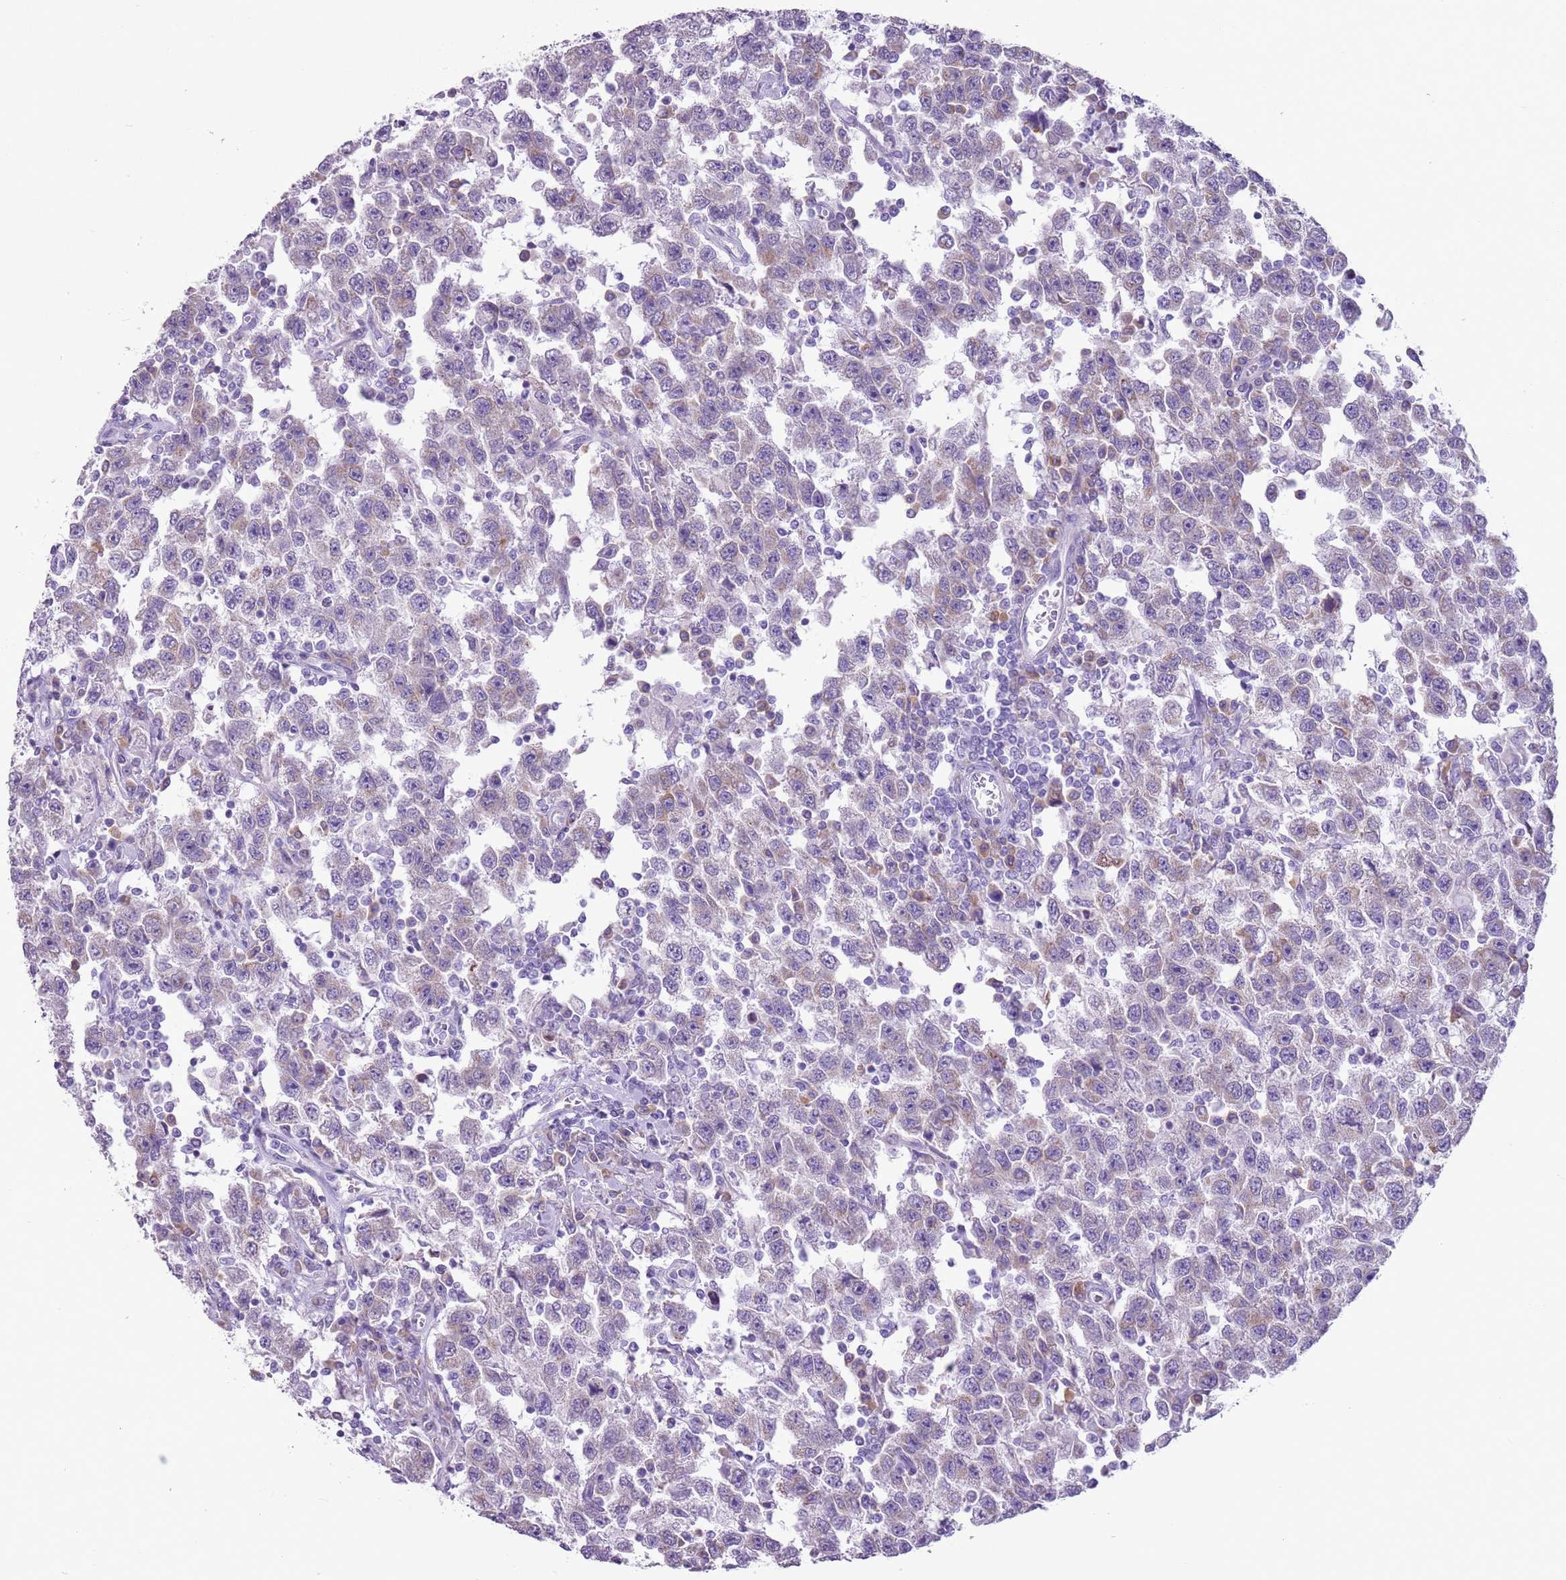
{"staining": {"intensity": "weak", "quantity": "<25%", "location": "cytoplasmic/membranous"}, "tissue": "testis cancer", "cell_type": "Tumor cells", "image_type": "cancer", "snomed": [{"axis": "morphology", "description": "Seminoma, NOS"}, {"axis": "topography", "description": "Testis"}], "caption": "This is an immunohistochemistry (IHC) photomicrograph of testis seminoma. There is no expression in tumor cells.", "gene": "HYOU1", "patient": {"sex": "male", "age": 41}}